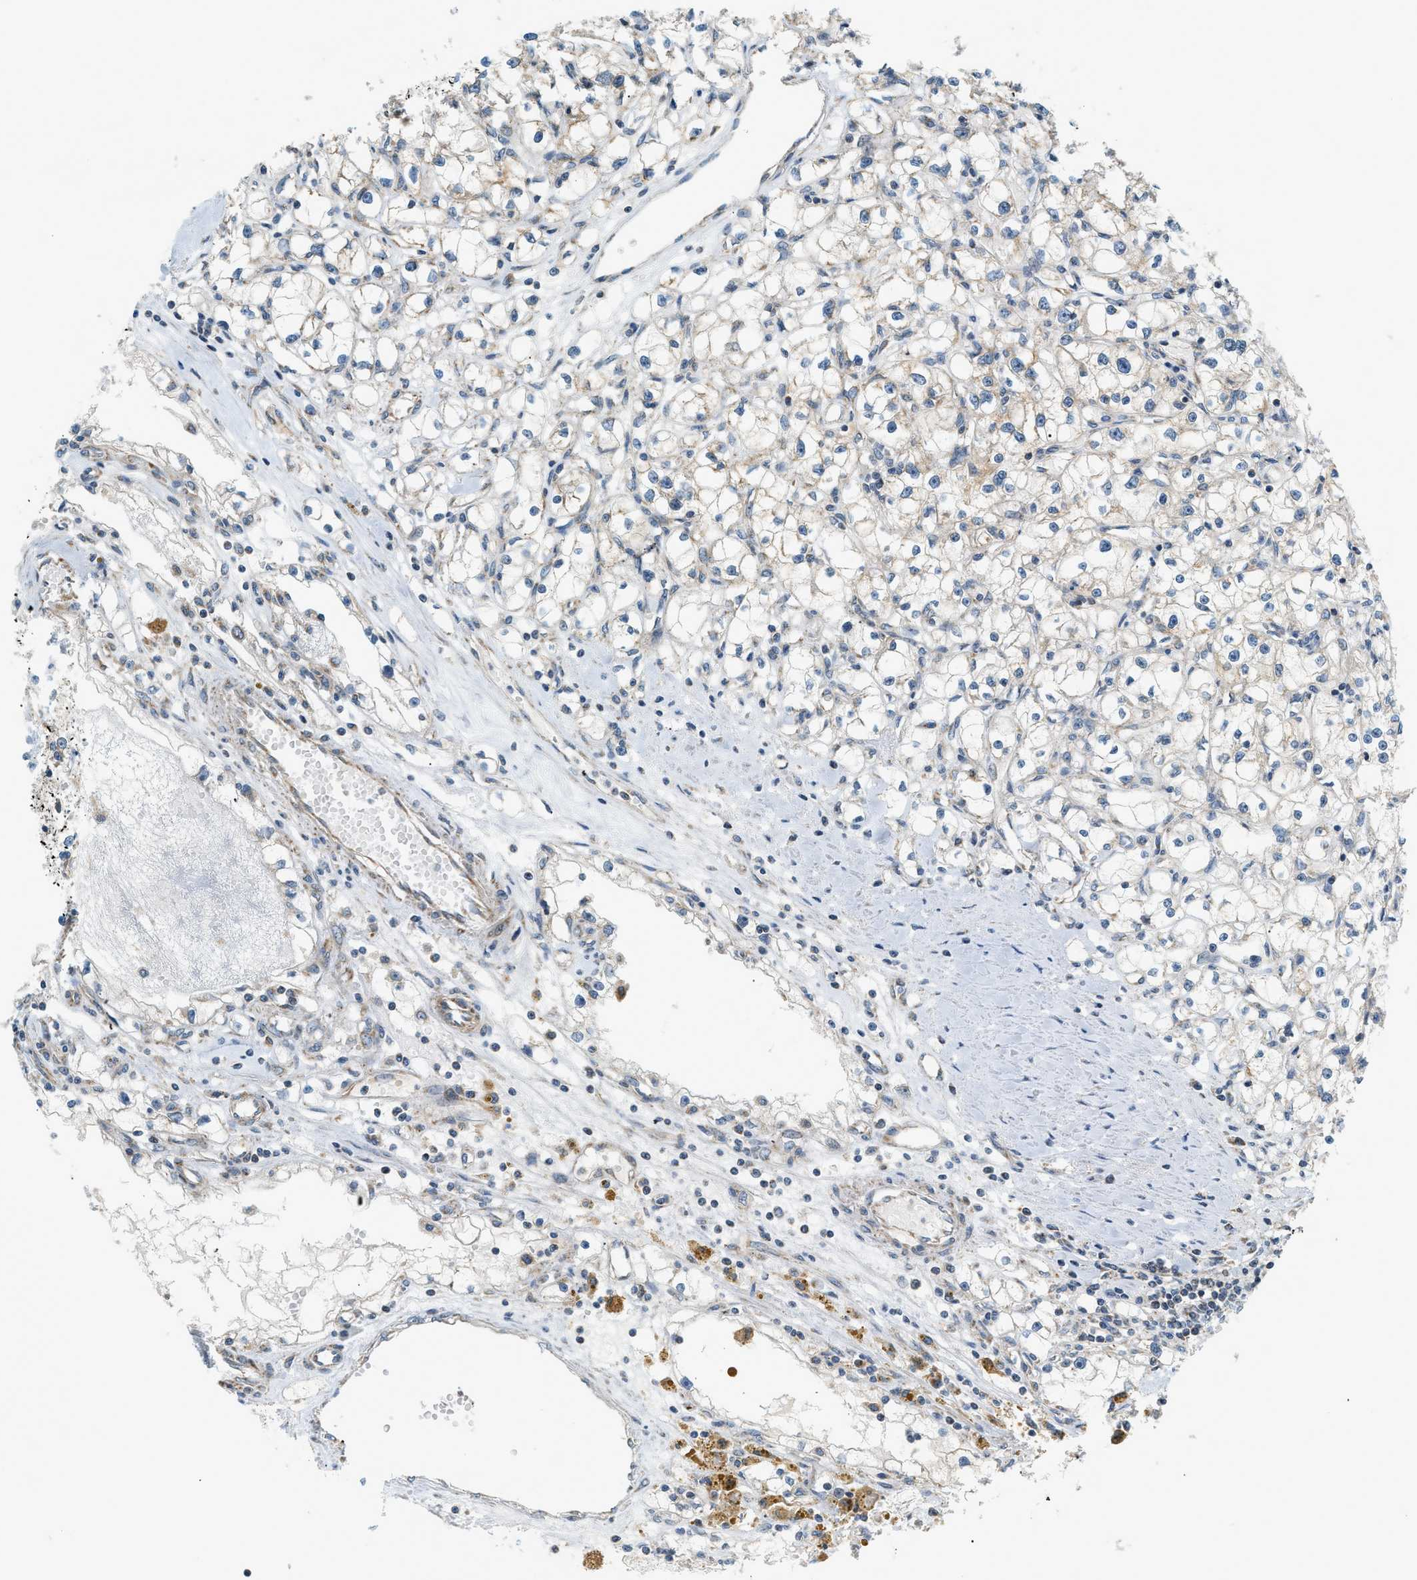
{"staining": {"intensity": "weak", "quantity": "<25%", "location": "cytoplasmic/membranous"}, "tissue": "renal cancer", "cell_type": "Tumor cells", "image_type": "cancer", "snomed": [{"axis": "morphology", "description": "Adenocarcinoma, NOS"}, {"axis": "topography", "description": "Kidney"}], "caption": "Immunohistochemistry (IHC) of renal adenocarcinoma reveals no staining in tumor cells.", "gene": "PIGG", "patient": {"sex": "male", "age": 56}}